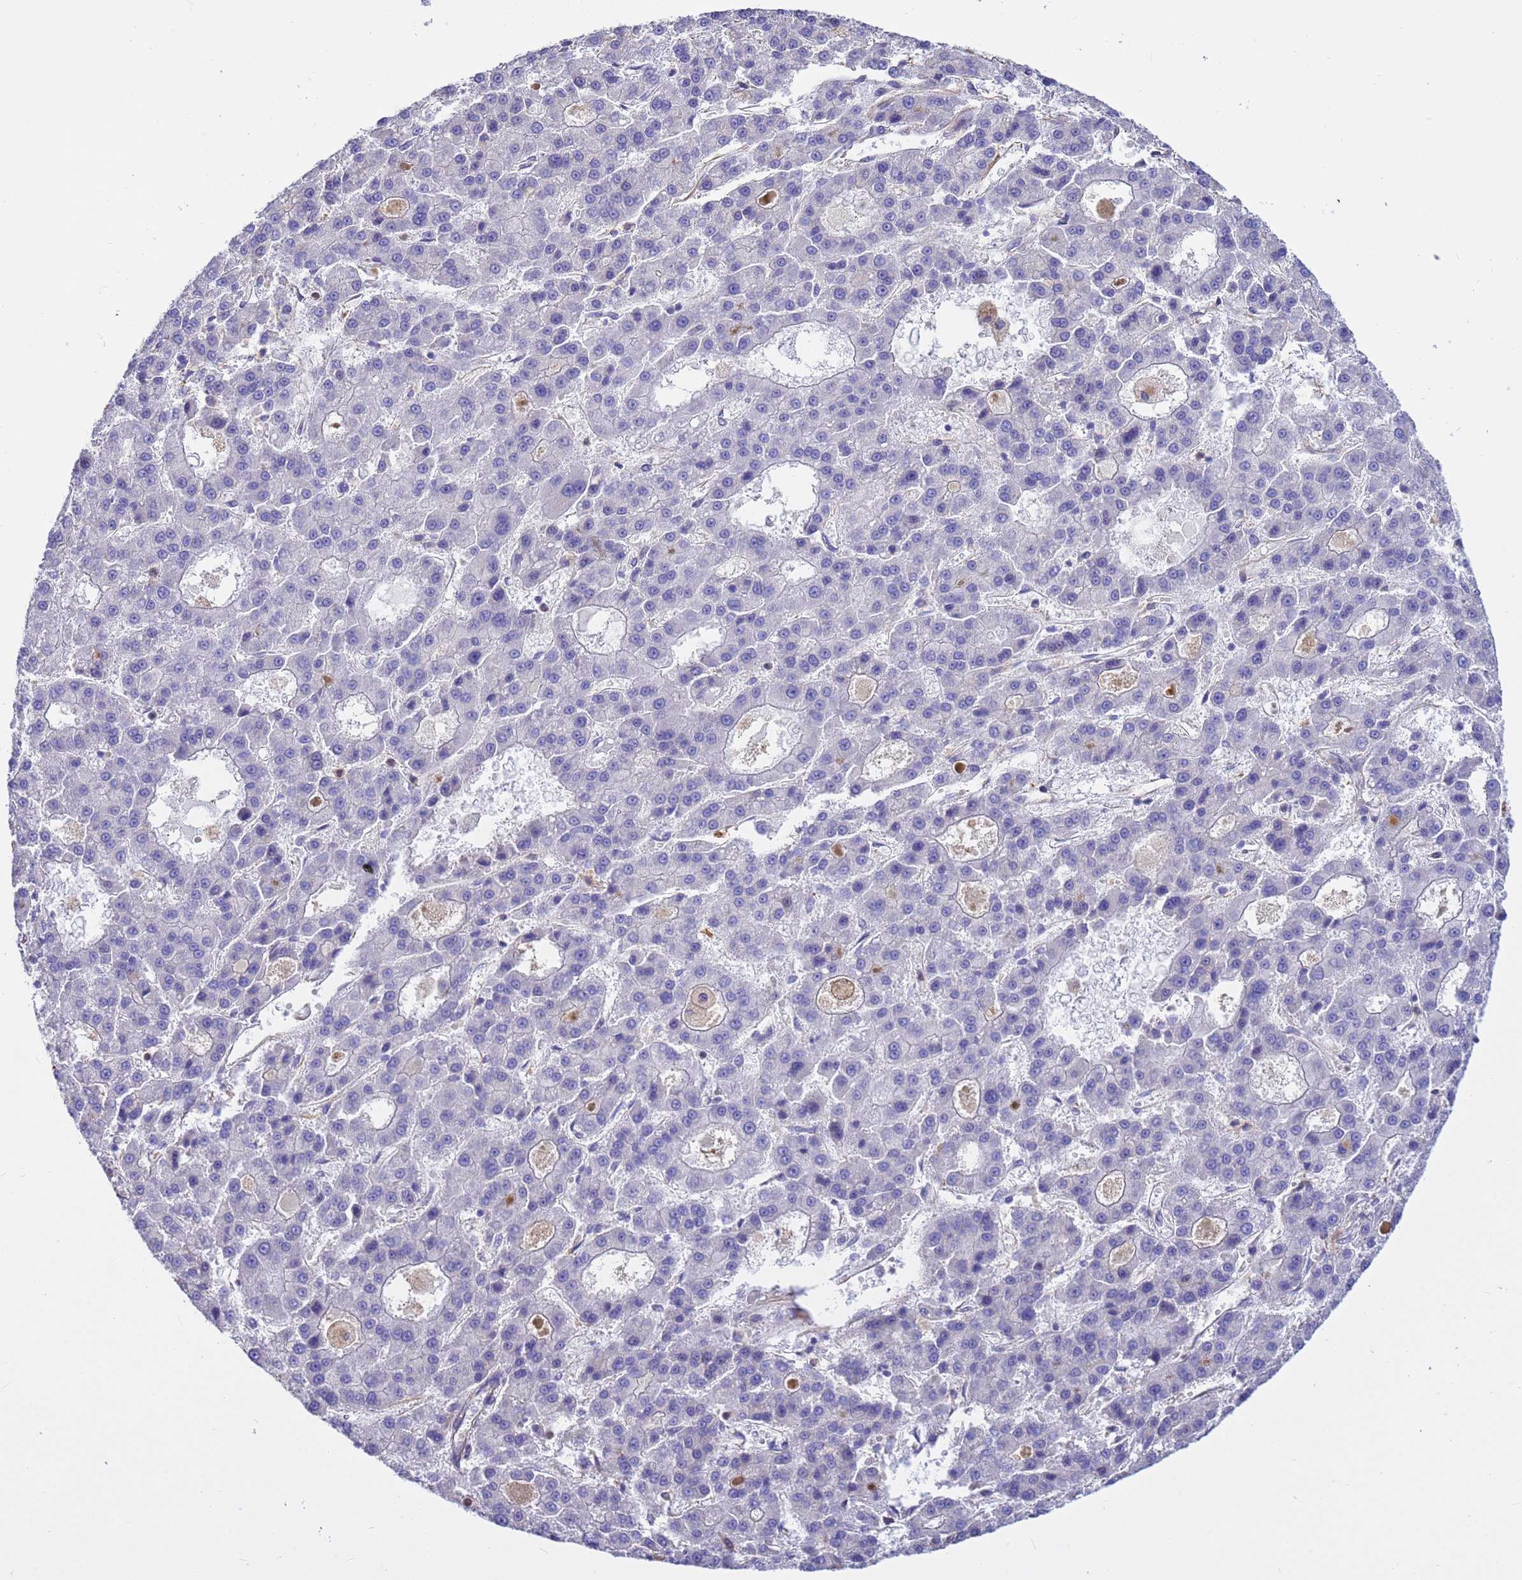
{"staining": {"intensity": "negative", "quantity": "none", "location": "none"}, "tissue": "liver cancer", "cell_type": "Tumor cells", "image_type": "cancer", "snomed": [{"axis": "morphology", "description": "Carcinoma, Hepatocellular, NOS"}, {"axis": "topography", "description": "Liver"}], "caption": "IHC photomicrograph of neoplastic tissue: liver cancer (hepatocellular carcinoma) stained with DAB (3,3'-diaminobenzidine) exhibits no significant protein positivity in tumor cells.", "gene": "TCEAL3", "patient": {"sex": "male", "age": 70}}